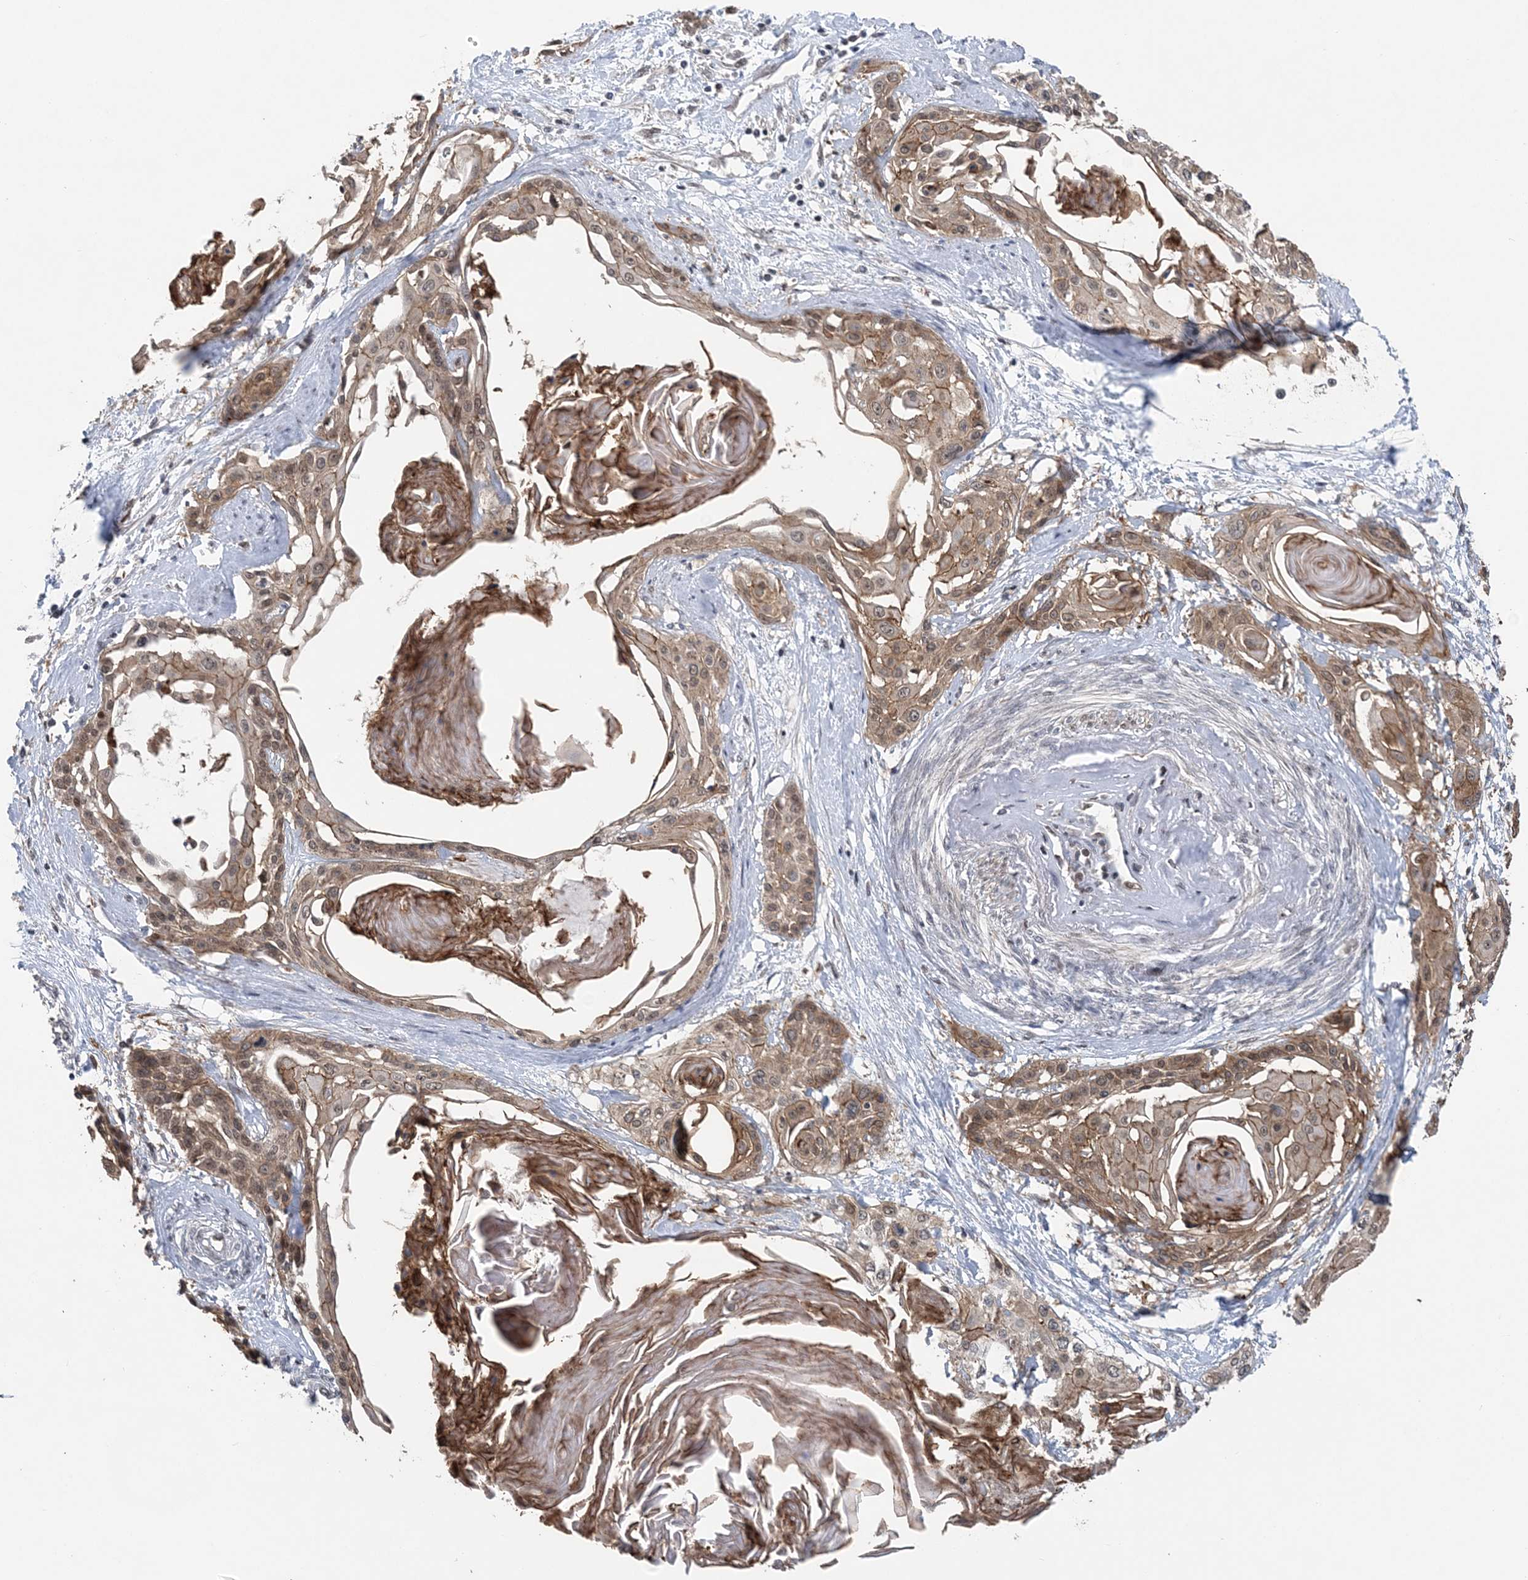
{"staining": {"intensity": "moderate", "quantity": ">75%", "location": "cytoplasmic/membranous,nuclear"}, "tissue": "cervical cancer", "cell_type": "Tumor cells", "image_type": "cancer", "snomed": [{"axis": "morphology", "description": "Squamous cell carcinoma, NOS"}, {"axis": "topography", "description": "Cervix"}], "caption": "Immunohistochemical staining of human cervical cancer displays moderate cytoplasmic/membranous and nuclear protein positivity in about >75% of tumor cells. (IHC, brightfield microscopy, high magnification).", "gene": "CCDC152", "patient": {"sex": "female", "age": 57}}